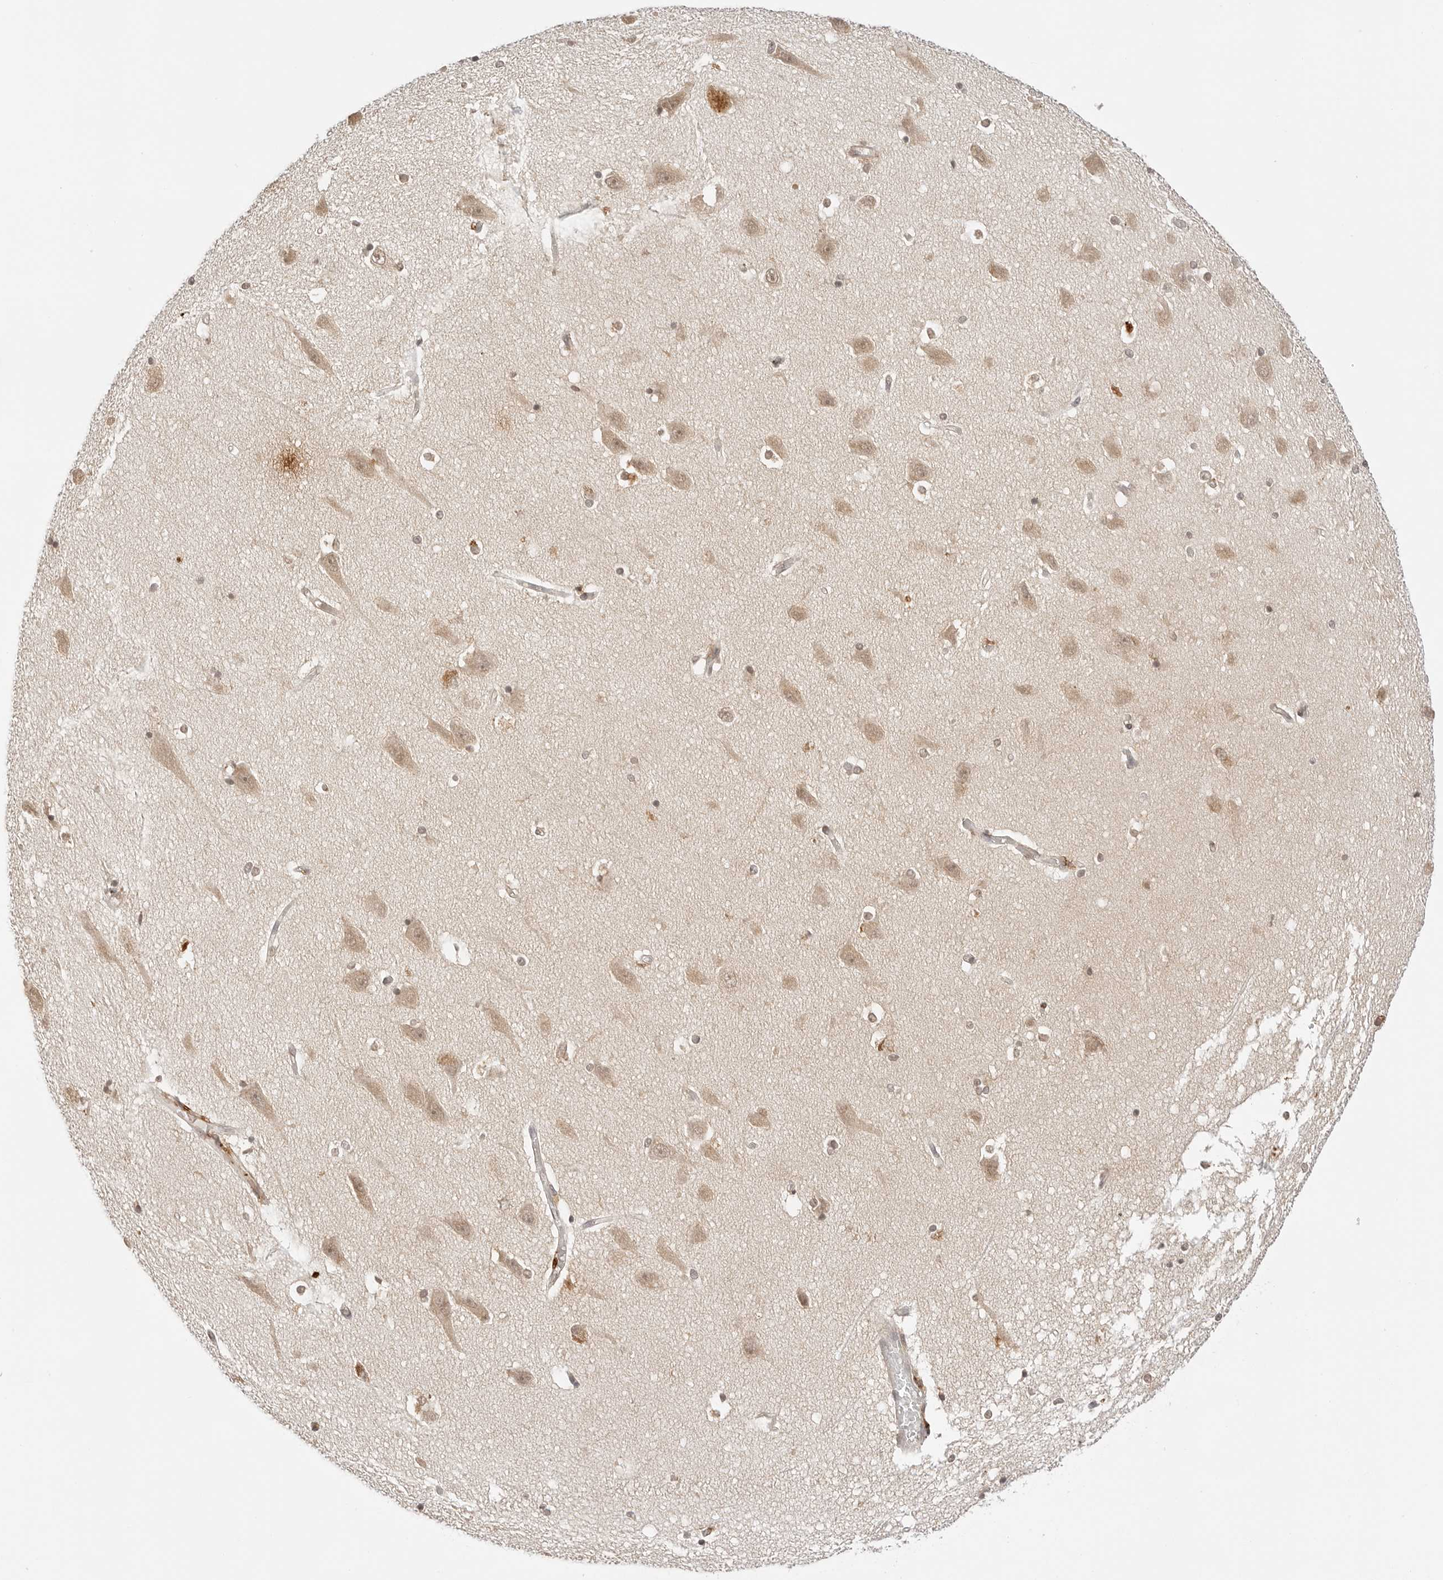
{"staining": {"intensity": "weak", "quantity": ">75%", "location": "cytoplasmic/membranous,nuclear"}, "tissue": "hippocampus", "cell_type": "Glial cells", "image_type": "normal", "snomed": [{"axis": "morphology", "description": "Normal tissue, NOS"}, {"axis": "topography", "description": "Hippocampus"}], "caption": "Hippocampus stained with IHC demonstrates weak cytoplasmic/membranous,nuclear expression in about >75% of glial cells. Using DAB (3,3'-diaminobenzidine) (brown) and hematoxylin (blue) stains, captured at high magnification using brightfield microscopy.", "gene": "GPR34", "patient": {"sex": "male", "age": 45}}